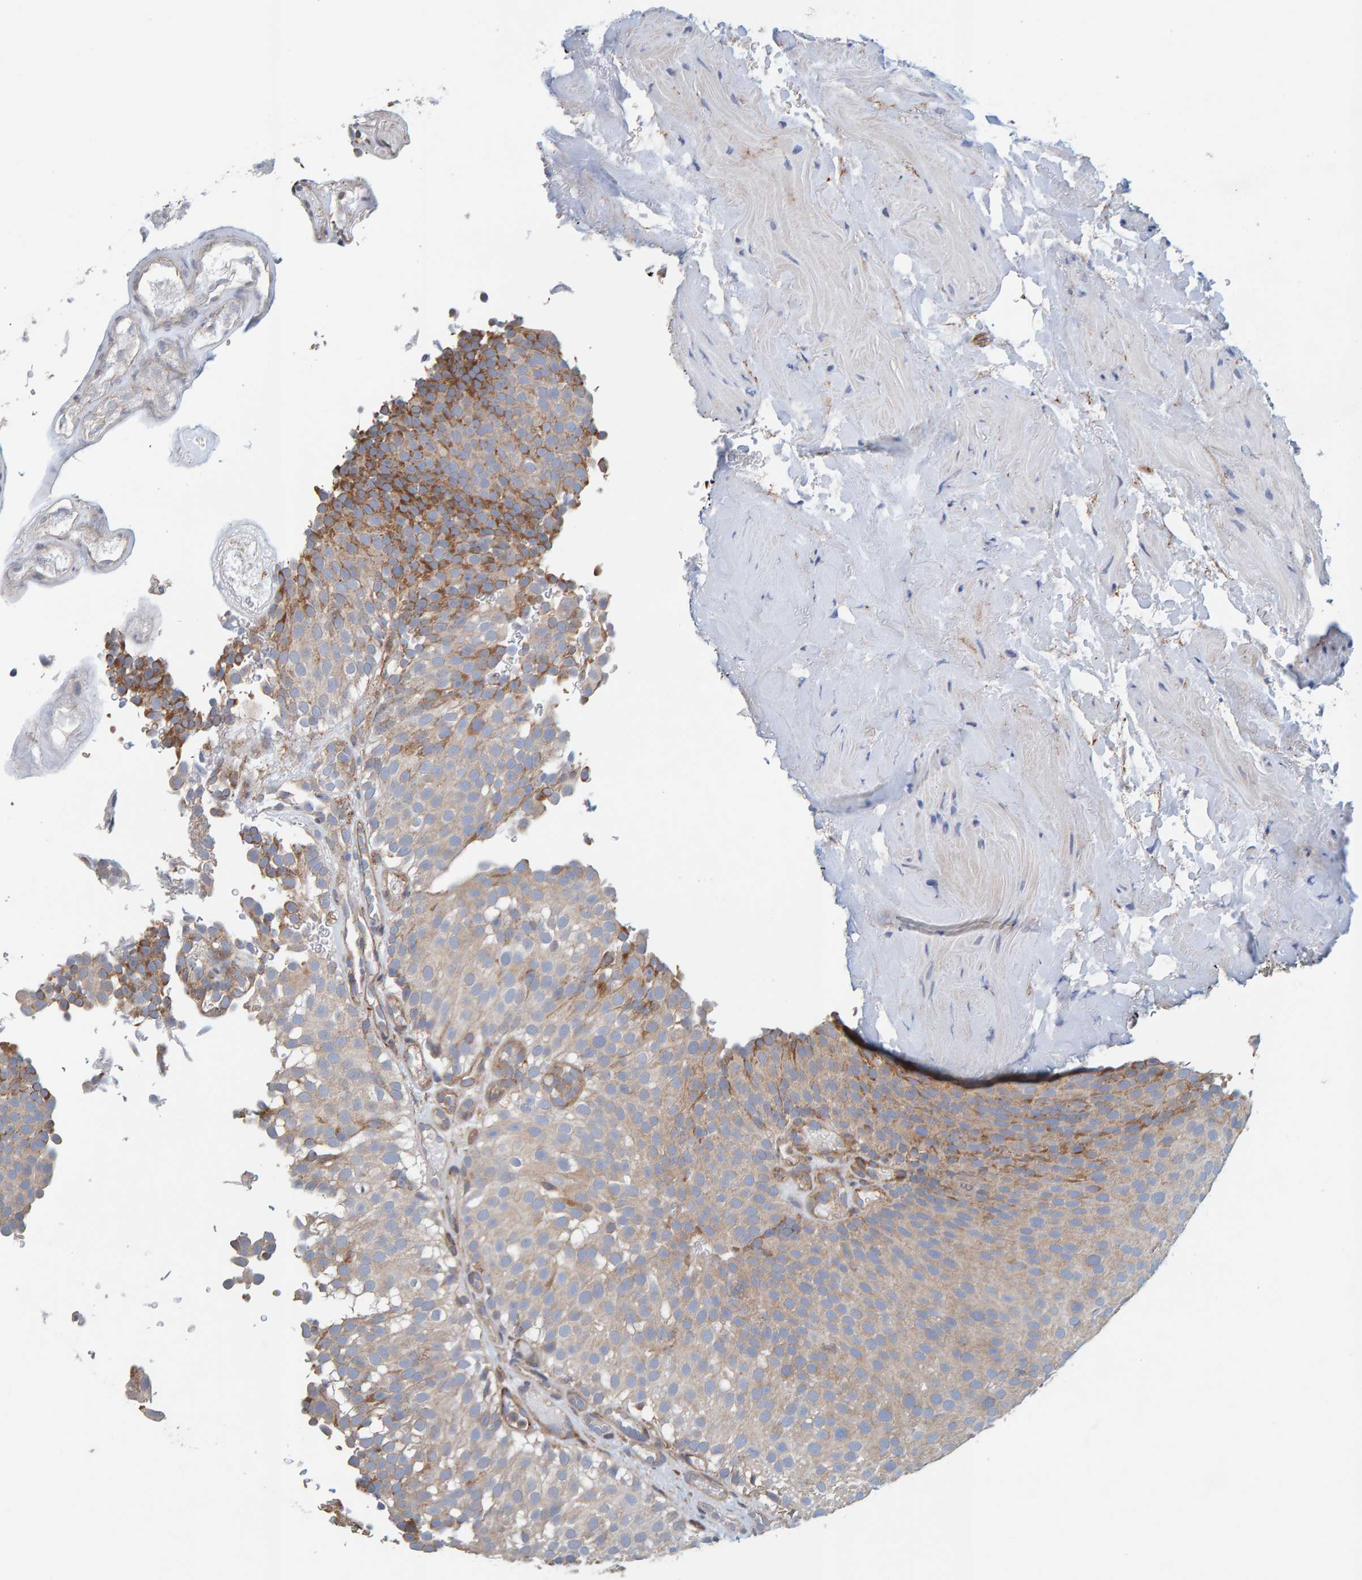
{"staining": {"intensity": "weak", "quantity": "25%-75%", "location": "cytoplasmic/membranous"}, "tissue": "urothelial cancer", "cell_type": "Tumor cells", "image_type": "cancer", "snomed": [{"axis": "morphology", "description": "Urothelial carcinoma, Low grade"}, {"axis": "topography", "description": "Urinary bladder"}], "caption": "This is an image of immunohistochemistry staining of low-grade urothelial carcinoma, which shows weak staining in the cytoplasmic/membranous of tumor cells.", "gene": "RGP1", "patient": {"sex": "male", "age": 78}}